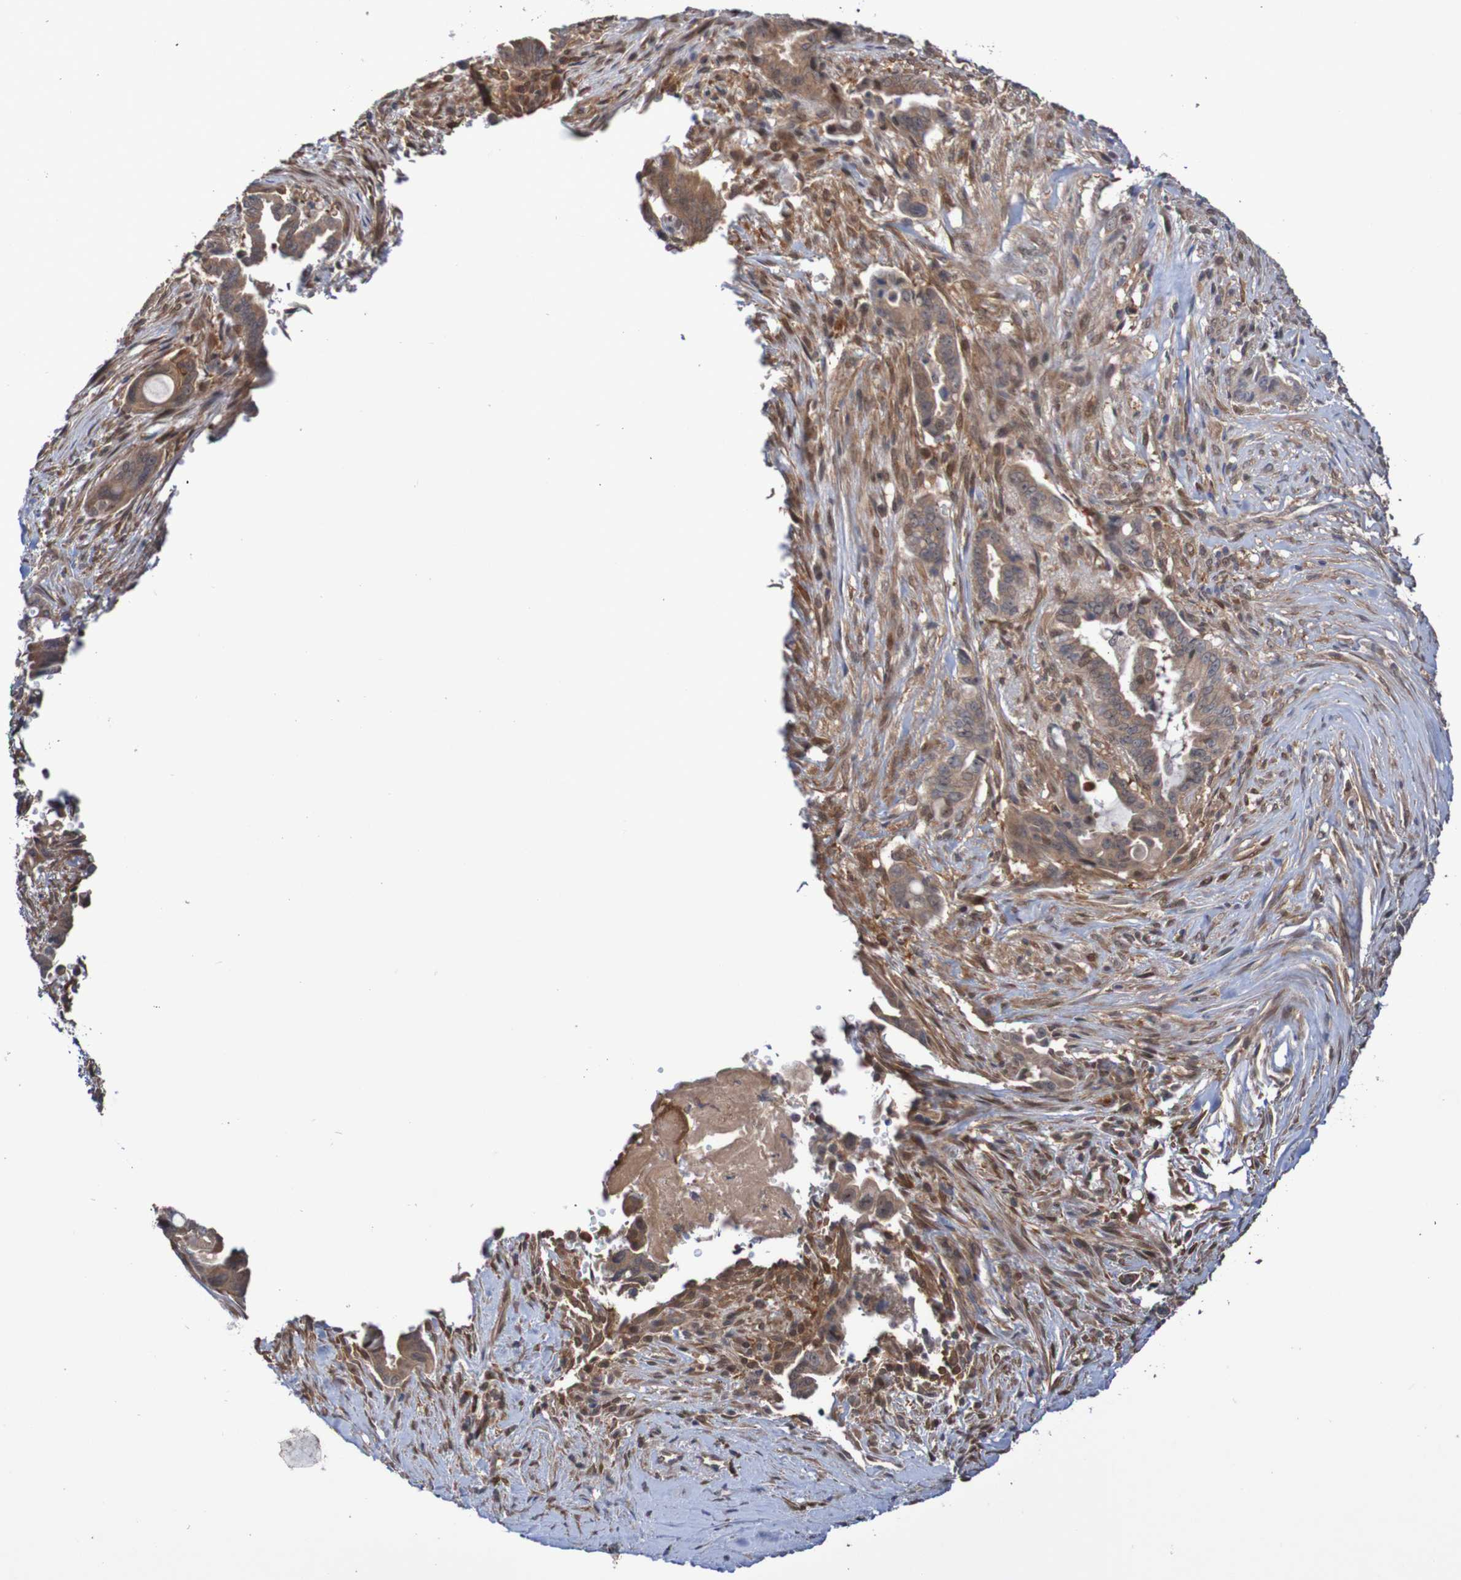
{"staining": {"intensity": "moderate", "quantity": ">75%", "location": "cytoplasmic/membranous"}, "tissue": "pancreatic cancer", "cell_type": "Tumor cells", "image_type": "cancer", "snomed": [{"axis": "morphology", "description": "Adenocarcinoma, NOS"}, {"axis": "topography", "description": "Pancreas"}], "caption": "About >75% of tumor cells in human pancreatic adenocarcinoma exhibit moderate cytoplasmic/membranous protein positivity as visualized by brown immunohistochemical staining.", "gene": "PHPT1", "patient": {"sex": "male", "age": 70}}